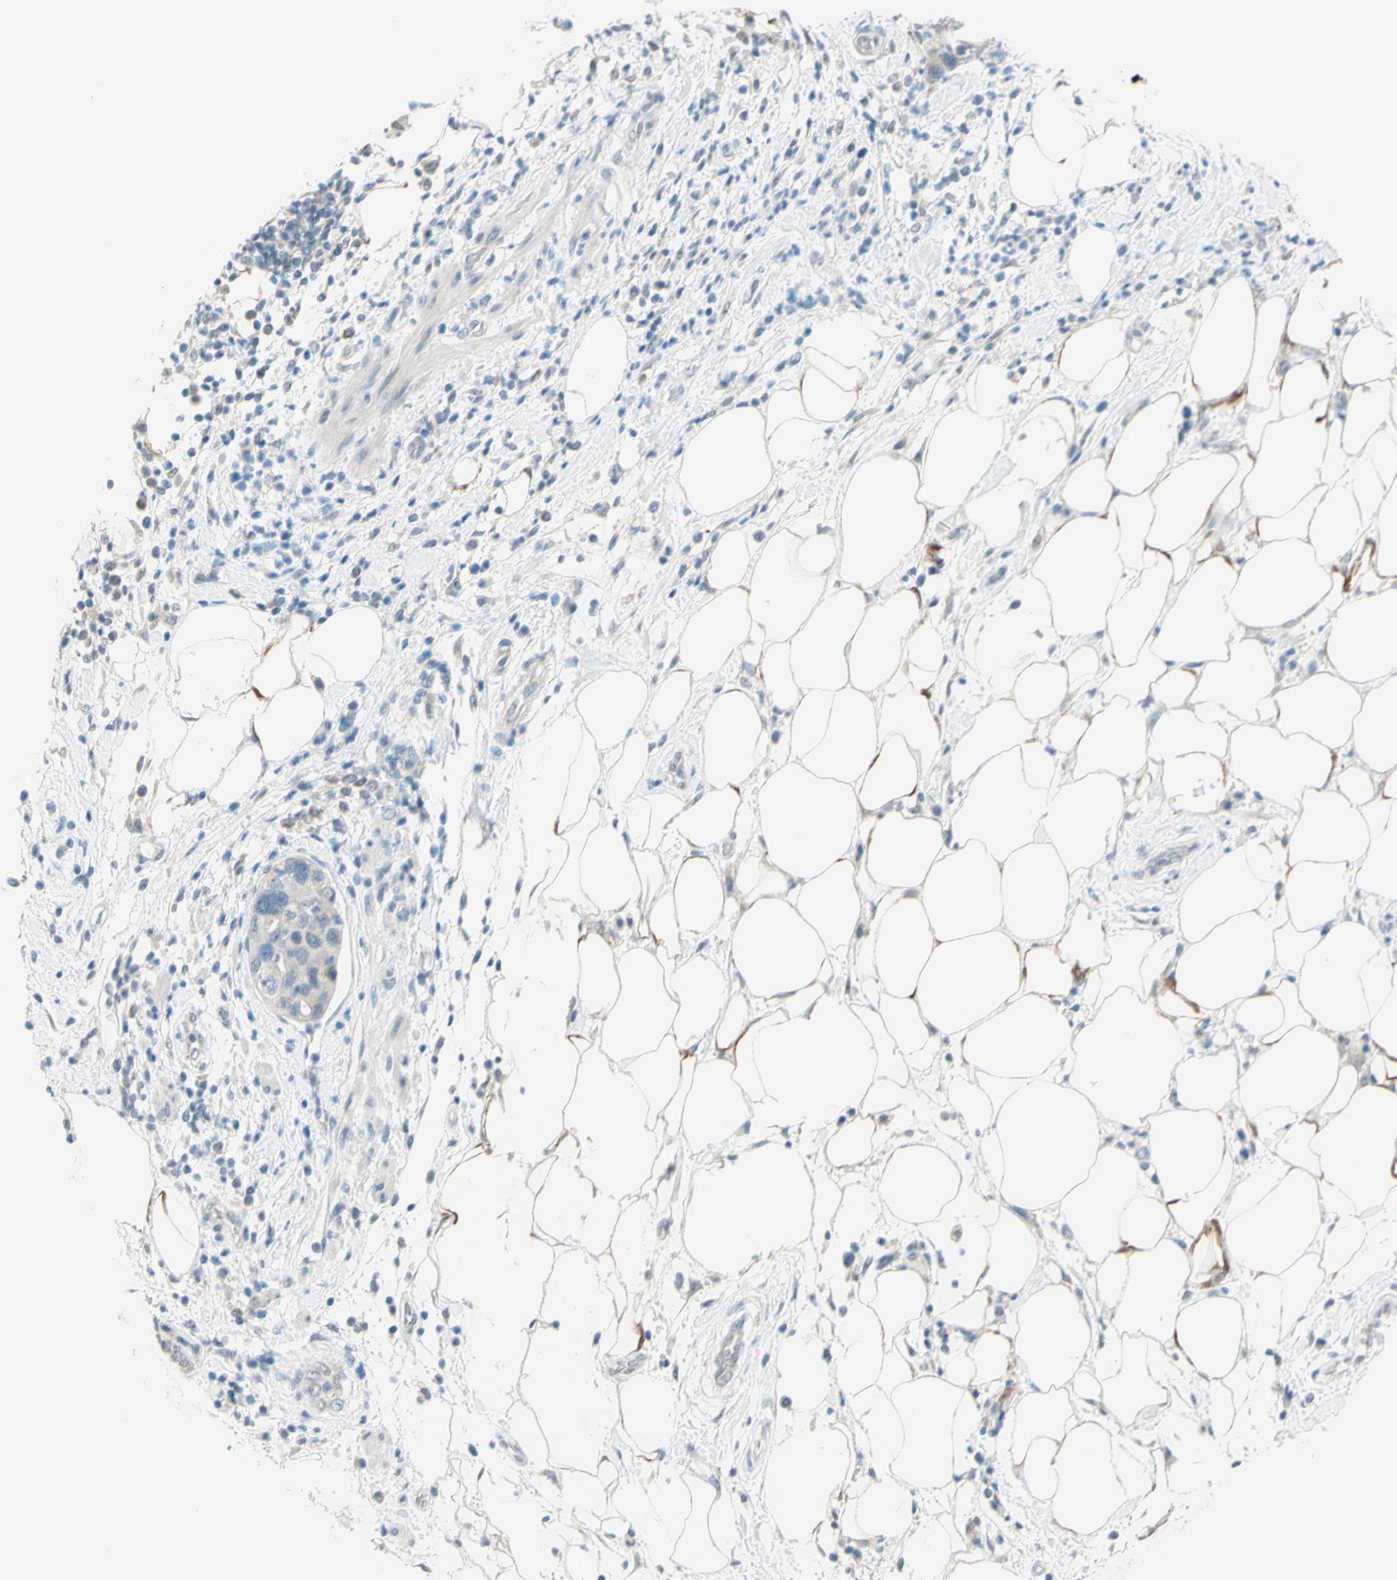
{"staining": {"intensity": "negative", "quantity": "none", "location": "none"}, "tissue": "pancreatic cancer", "cell_type": "Tumor cells", "image_type": "cancer", "snomed": [{"axis": "morphology", "description": "Adenocarcinoma, NOS"}, {"axis": "topography", "description": "Pancreas"}], "caption": "High power microscopy micrograph of an IHC photomicrograph of adenocarcinoma (pancreatic), revealing no significant staining in tumor cells.", "gene": "JPH1", "patient": {"sex": "female", "age": 71}}